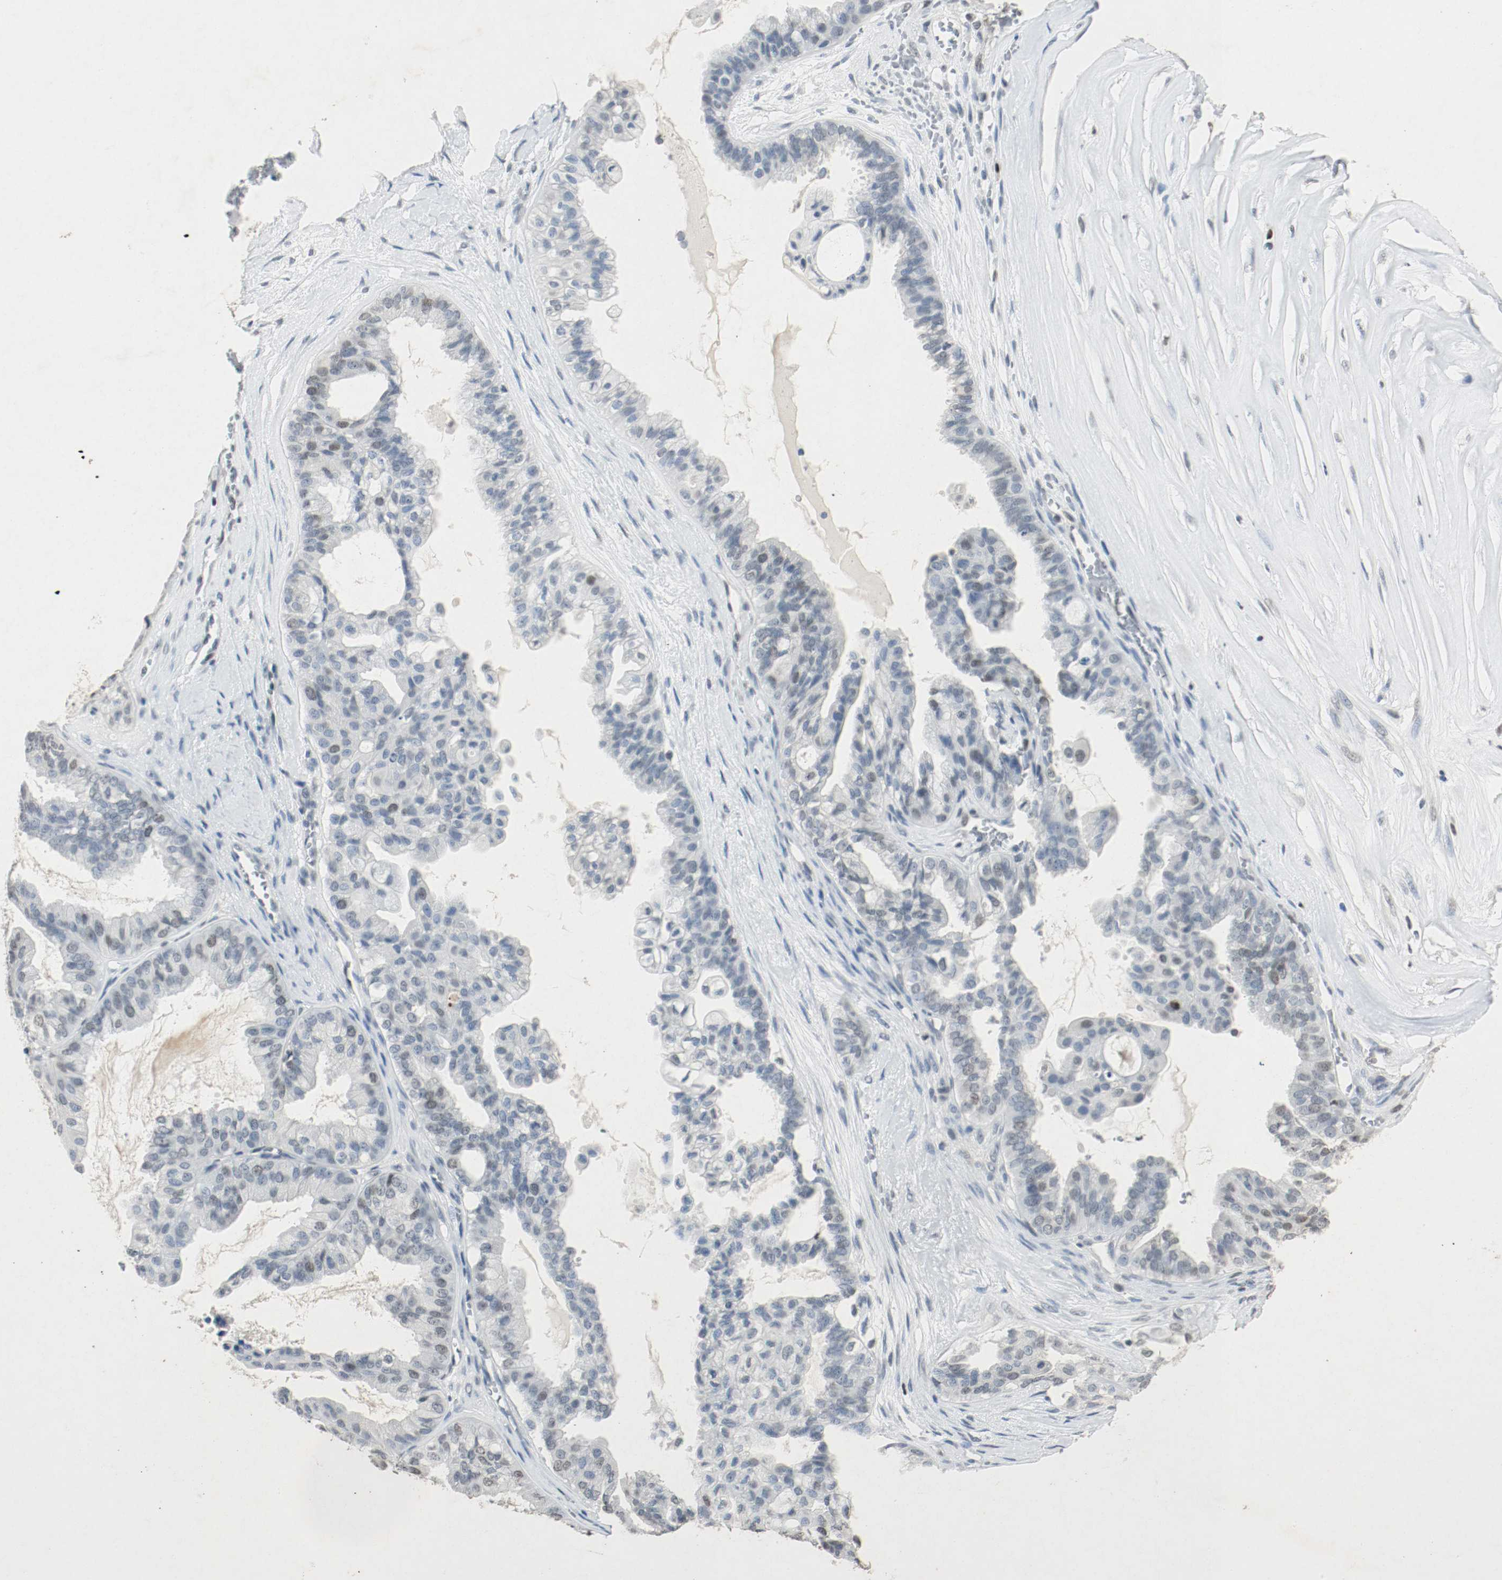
{"staining": {"intensity": "weak", "quantity": "<25%", "location": "nuclear"}, "tissue": "ovarian cancer", "cell_type": "Tumor cells", "image_type": "cancer", "snomed": [{"axis": "morphology", "description": "Carcinoma, NOS"}, {"axis": "morphology", "description": "Carcinoma, endometroid"}, {"axis": "topography", "description": "Ovary"}], "caption": "Tumor cells show no significant expression in ovarian cancer.", "gene": "DNMT1", "patient": {"sex": "female", "age": 50}}